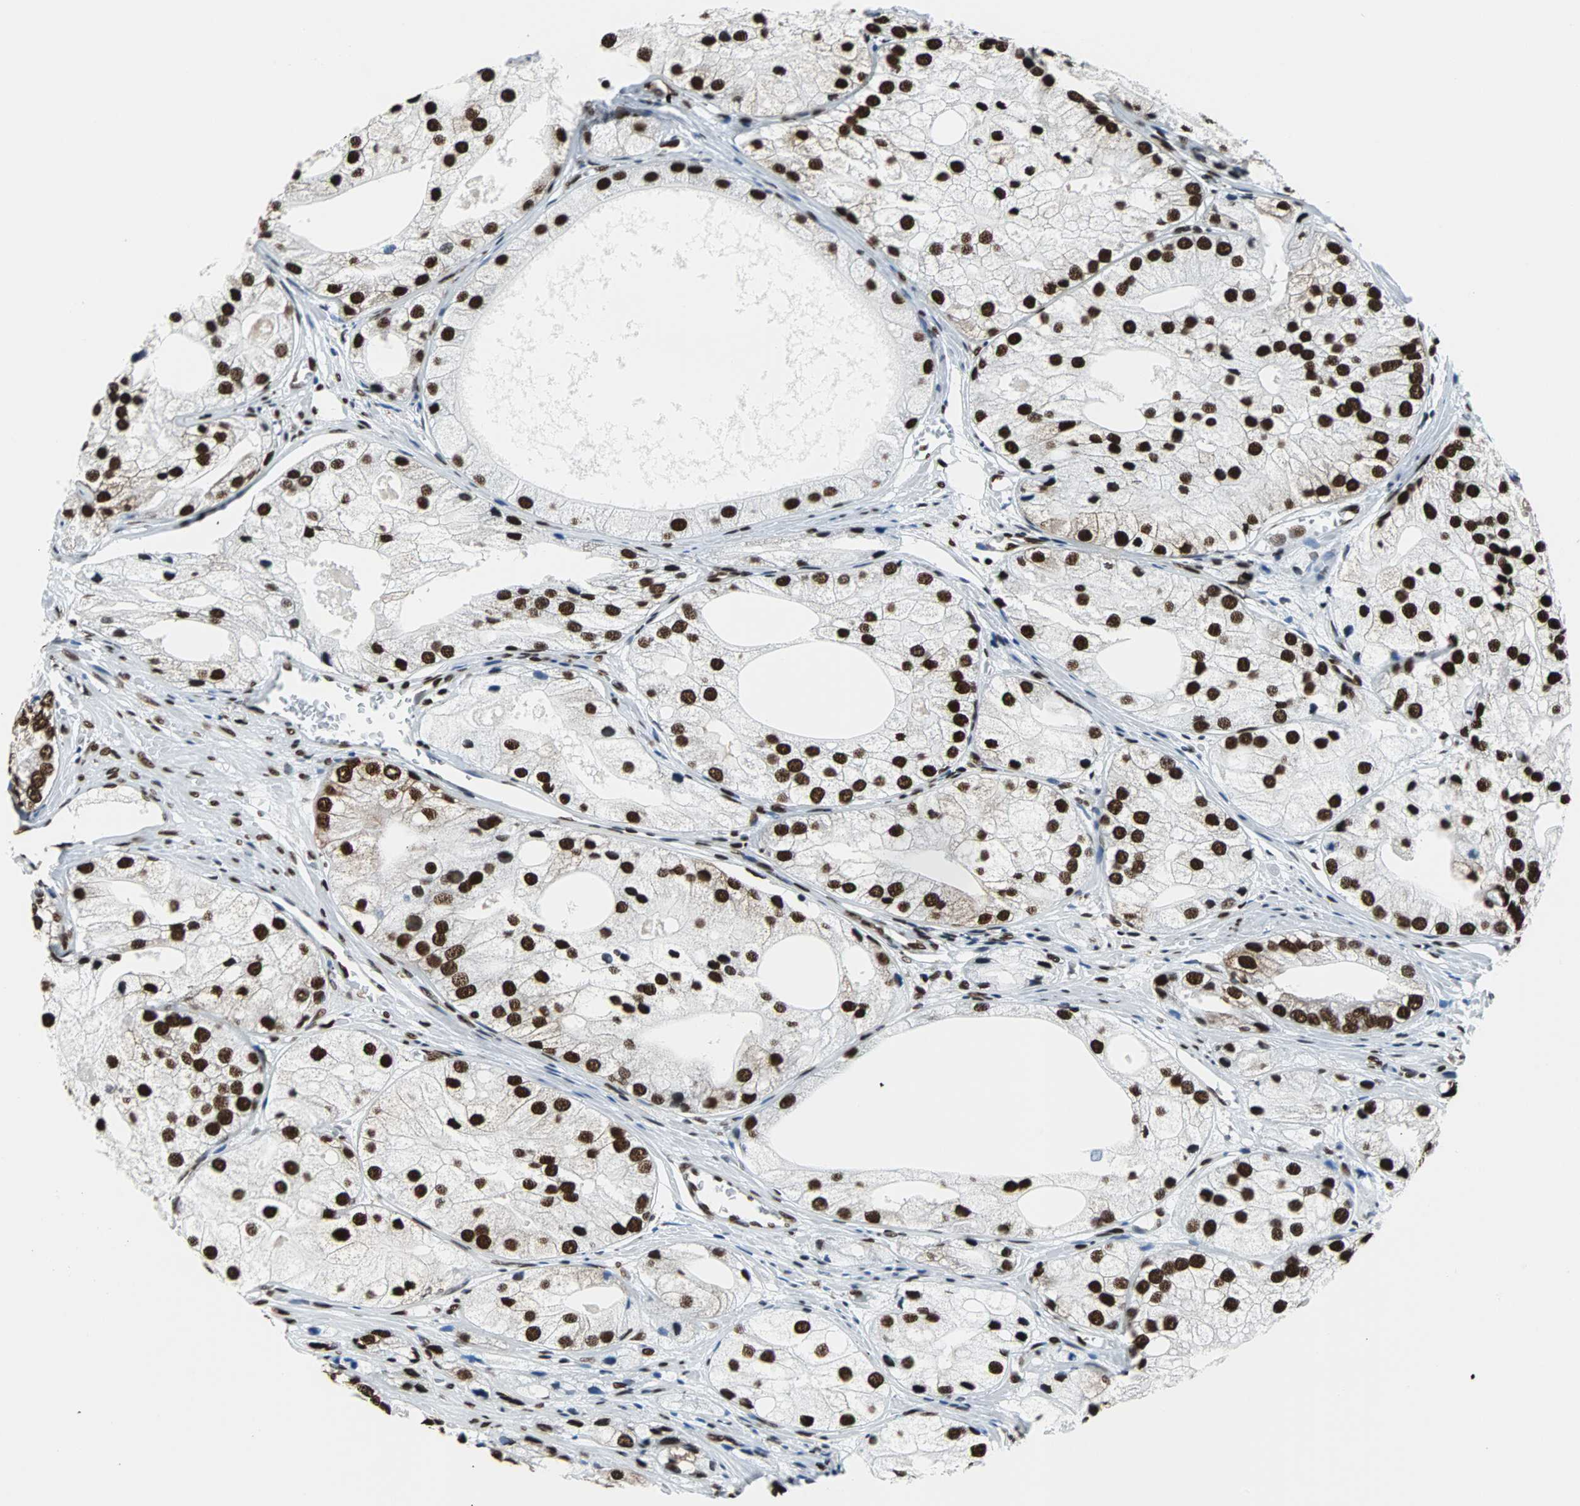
{"staining": {"intensity": "strong", "quantity": ">75%", "location": "nuclear"}, "tissue": "prostate cancer", "cell_type": "Tumor cells", "image_type": "cancer", "snomed": [{"axis": "morphology", "description": "Adenocarcinoma, Low grade"}, {"axis": "topography", "description": "Prostate"}], "caption": "A photomicrograph of prostate cancer (adenocarcinoma (low-grade)) stained for a protein reveals strong nuclear brown staining in tumor cells. (Brightfield microscopy of DAB IHC at high magnification).", "gene": "FUBP1", "patient": {"sex": "male", "age": 69}}